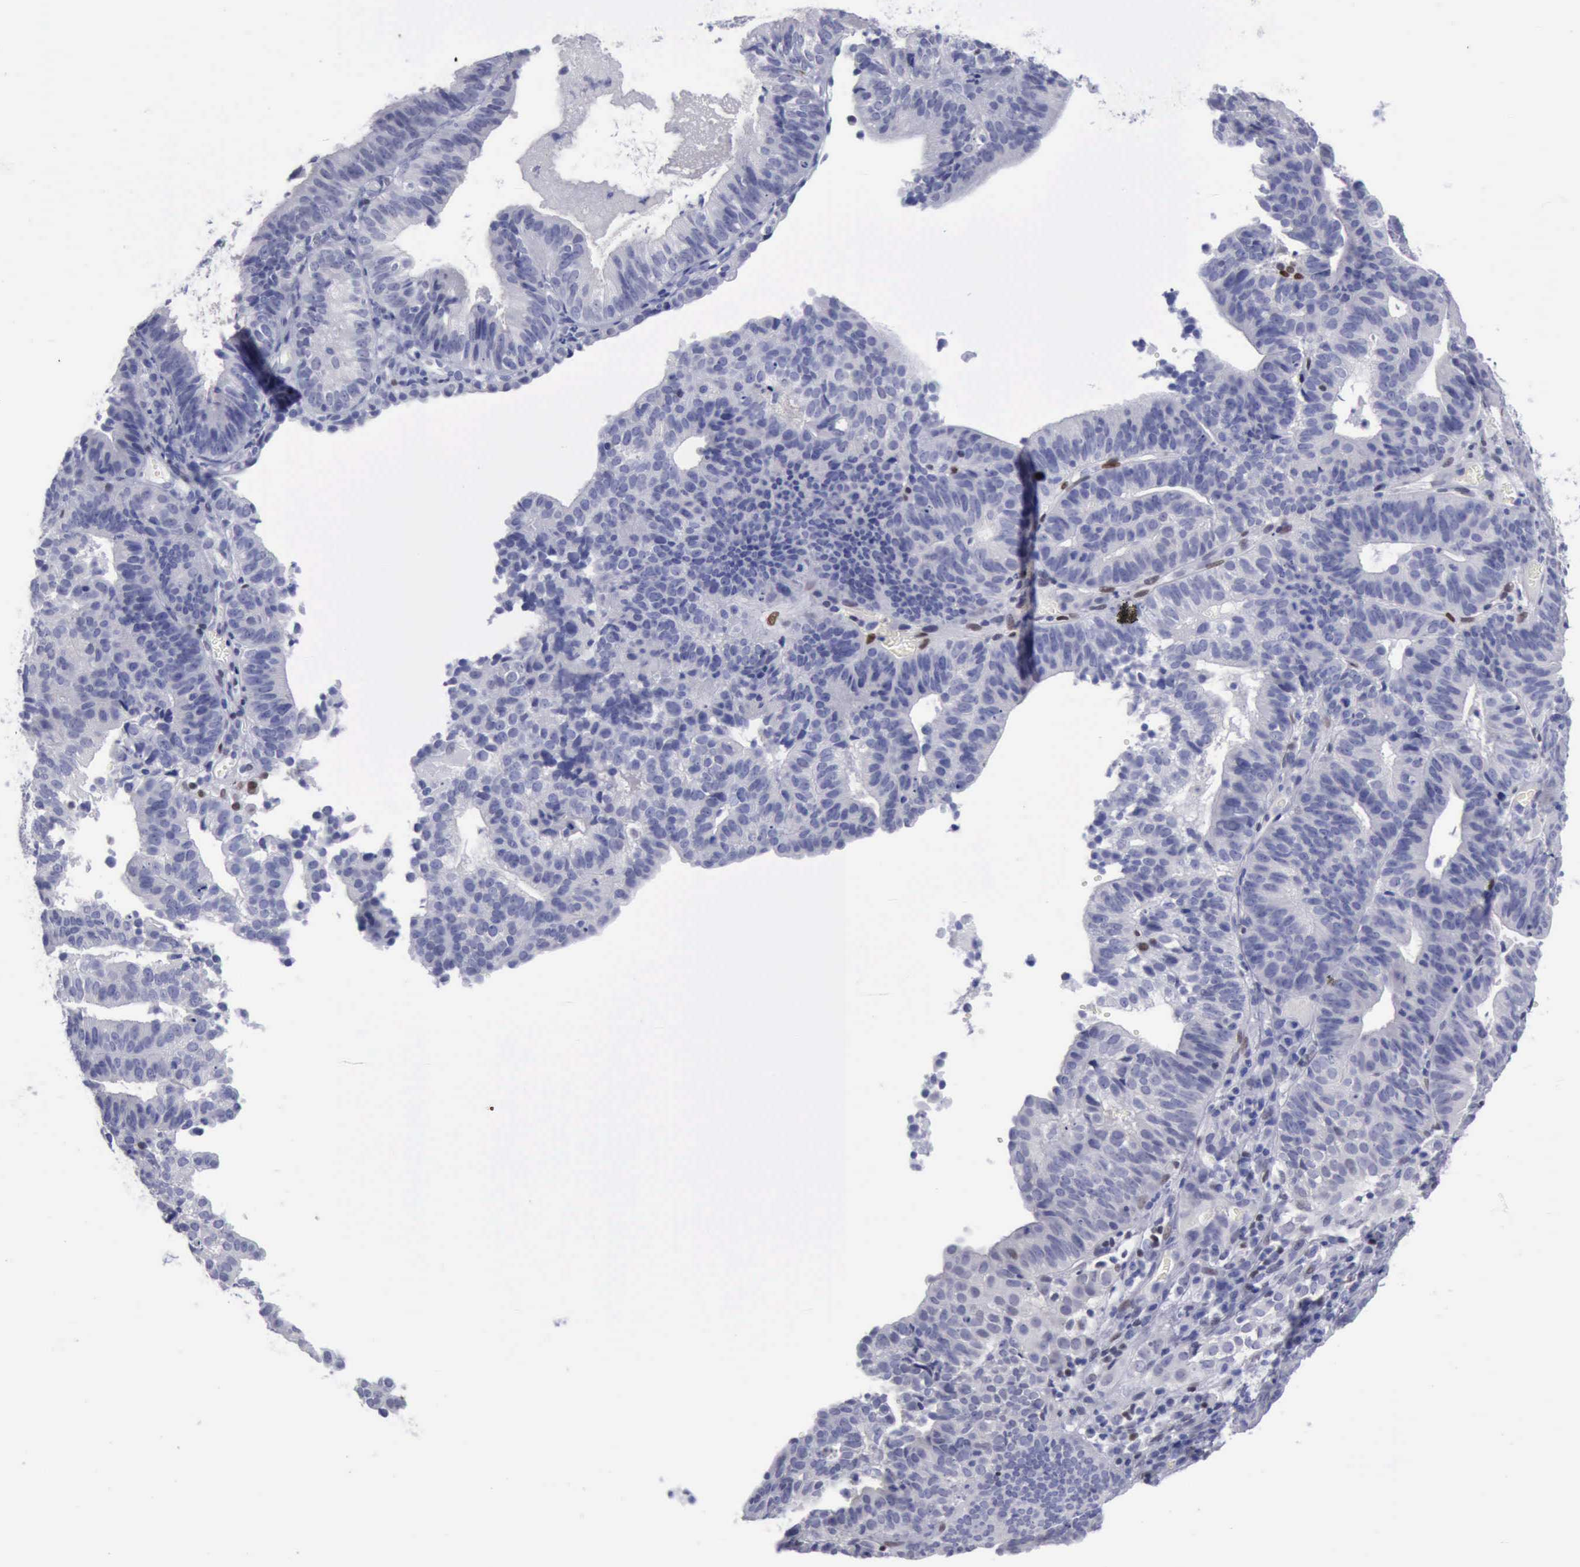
{"staining": {"intensity": "negative", "quantity": "none", "location": "none"}, "tissue": "cervical cancer", "cell_type": "Tumor cells", "image_type": "cancer", "snomed": [{"axis": "morphology", "description": "Adenocarcinoma, NOS"}, {"axis": "topography", "description": "Cervix"}], "caption": "DAB (3,3'-diaminobenzidine) immunohistochemical staining of adenocarcinoma (cervical) exhibits no significant staining in tumor cells.", "gene": "SATB2", "patient": {"sex": "female", "age": 60}}